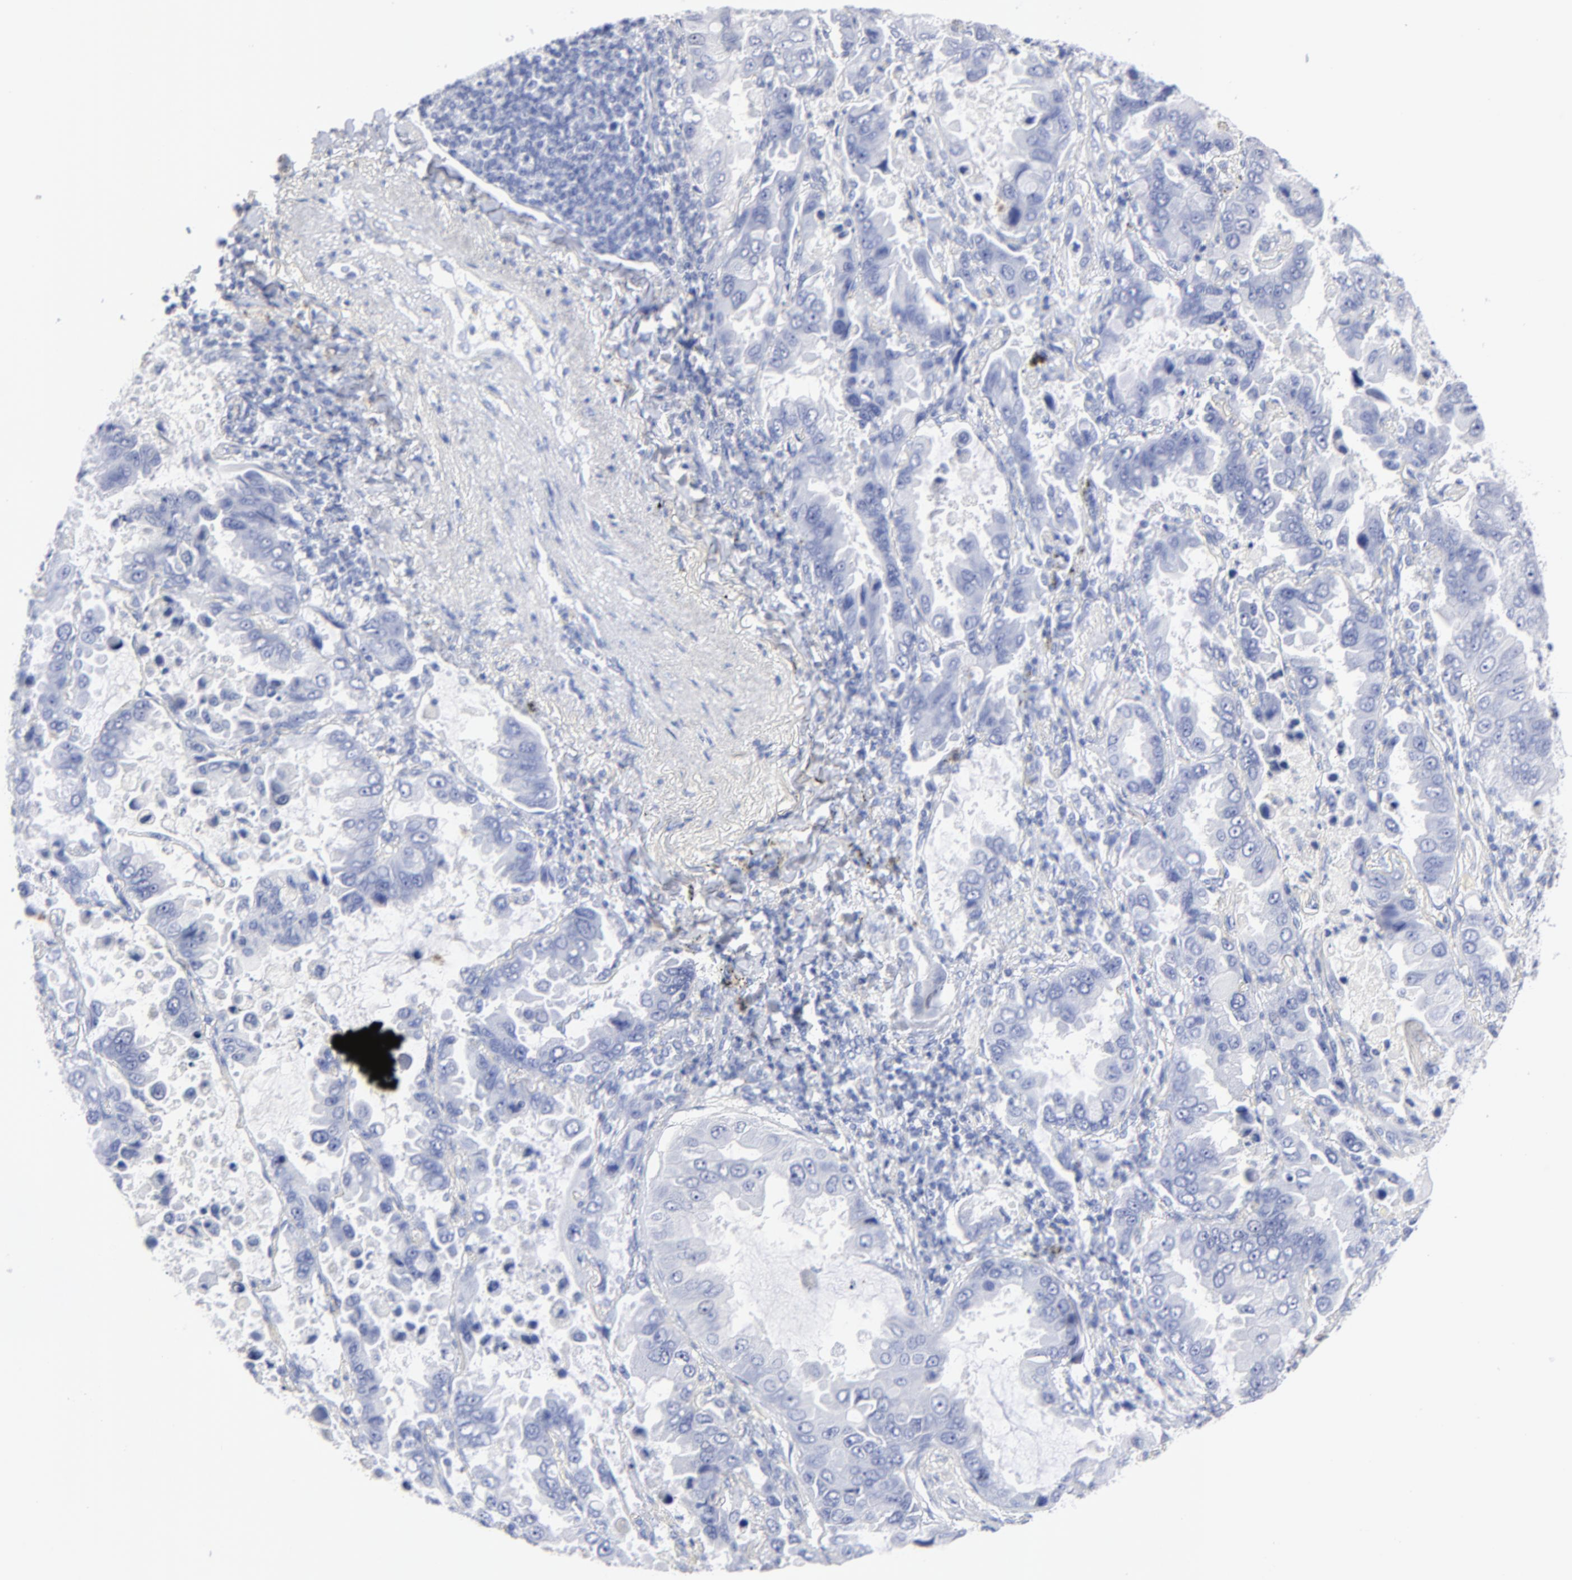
{"staining": {"intensity": "negative", "quantity": "none", "location": "none"}, "tissue": "lung cancer", "cell_type": "Tumor cells", "image_type": "cancer", "snomed": [{"axis": "morphology", "description": "Adenocarcinoma, NOS"}, {"axis": "topography", "description": "Lung"}], "caption": "This micrograph is of adenocarcinoma (lung) stained with IHC to label a protein in brown with the nuclei are counter-stained blue. There is no expression in tumor cells.", "gene": "ACY1", "patient": {"sex": "male", "age": 64}}